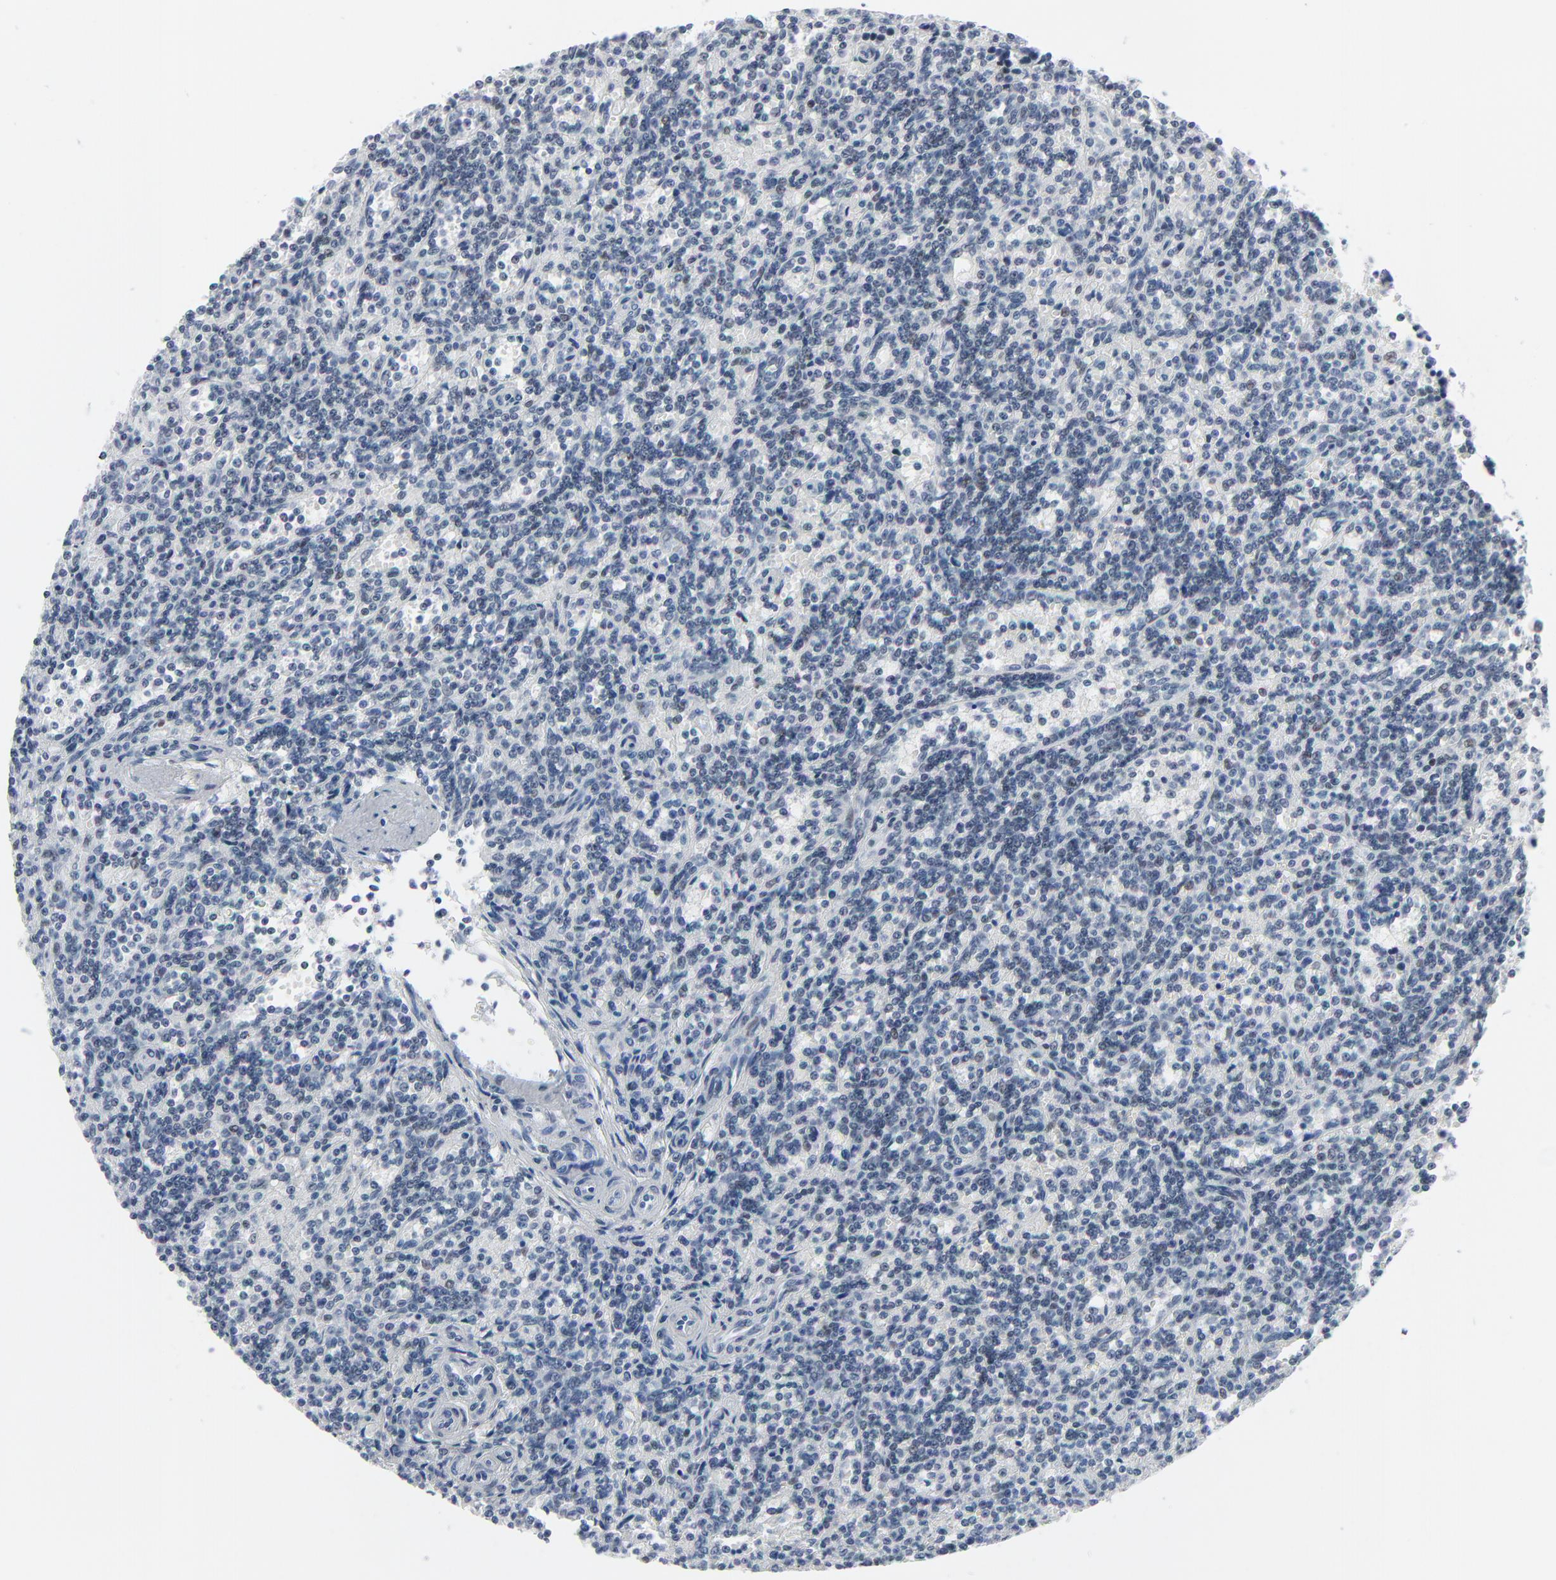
{"staining": {"intensity": "negative", "quantity": "none", "location": "none"}, "tissue": "lymphoma", "cell_type": "Tumor cells", "image_type": "cancer", "snomed": [{"axis": "morphology", "description": "Malignant lymphoma, non-Hodgkin's type, Low grade"}, {"axis": "topography", "description": "Spleen"}], "caption": "Histopathology image shows no significant protein positivity in tumor cells of malignant lymphoma, non-Hodgkin's type (low-grade). (DAB (3,3'-diaminobenzidine) IHC visualized using brightfield microscopy, high magnification).", "gene": "SIRT1", "patient": {"sex": "male", "age": 73}}